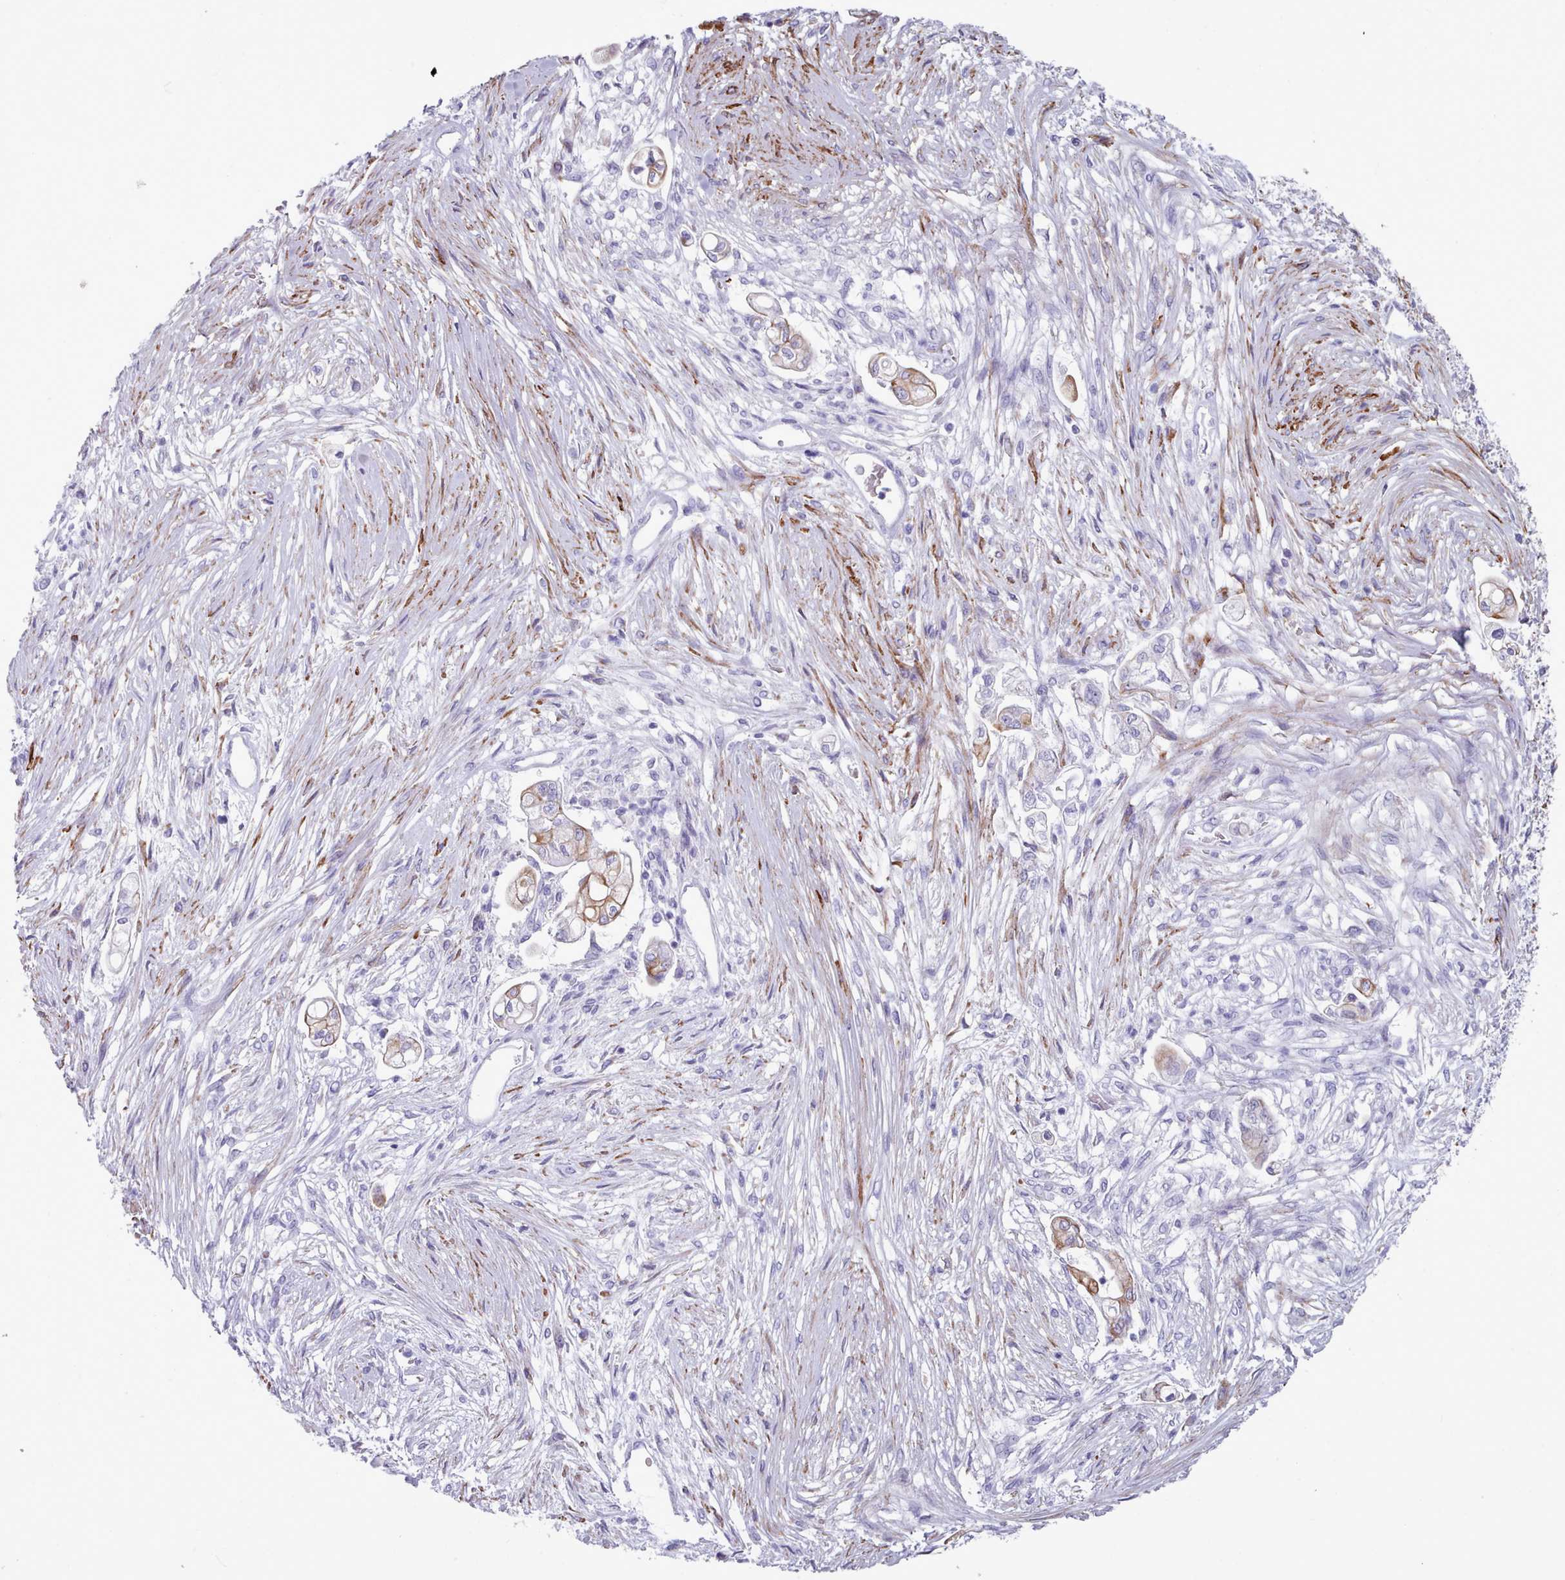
{"staining": {"intensity": "moderate", "quantity": ">75%", "location": "cytoplasmic/membranous"}, "tissue": "pancreatic cancer", "cell_type": "Tumor cells", "image_type": "cancer", "snomed": [{"axis": "morphology", "description": "Adenocarcinoma, NOS"}, {"axis": "topography", "description": "Pancreas"}], "caption": "DAB (3,3'-diaminobenzidine) immunohistochemical staining of human pancreatic cancer (adenocarcinoma) shows moderate cytoplasmic/membranous protein positivity in approximately >75% of tumor cells. (Stains: DAB (3,3'-diaminobenzidine) in brown, nuclei in blue, Microscopy: brightfield microscopy at high magnification).", "gene": "FPGS", "patient": {"sex": "female", "age": 69}}